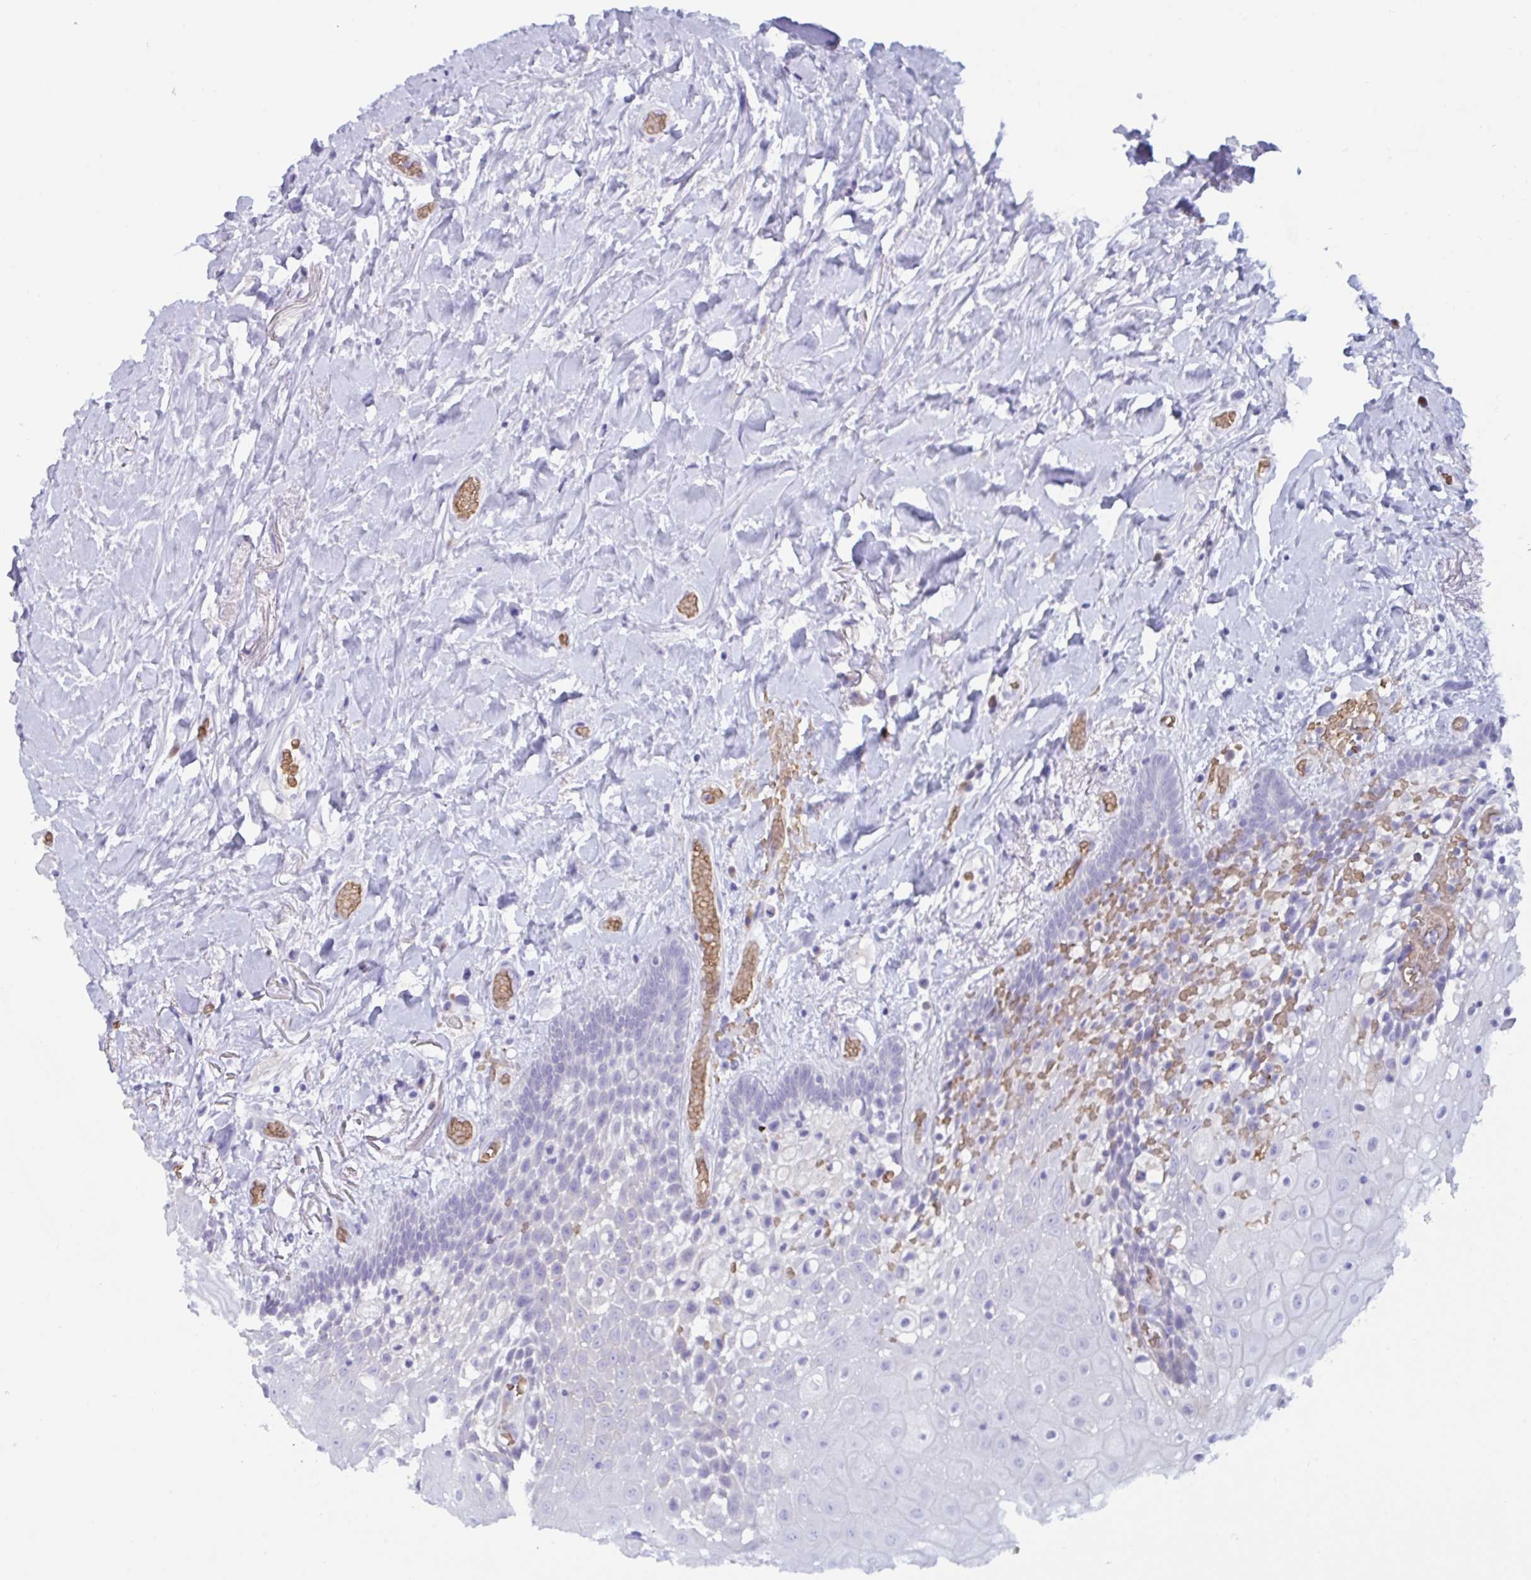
{"staining": {"intensity": "negative", "quantity": "none", "location": "none"}, "tissue": "oral mucosa", "cell_type": "Squamous epithelial cells", "image_type": "normal", "snomed": [{"axis": "morphology", "description": "Normal tissue, NOS"}, {"axis": "morphology", "description": "Squamous cell carcinoma, NOS"}, {"axis": "topography", "description": "Oral tissue"}, {"axis": "topography", "description": "Head-Neck"}], "caption": "A photomicrograph of human oral mucosa is negative for staining in squamous epithelial cells. (DAB IHC, high magnification).", "gene": "SLC2A1", "patient": {"sex": "male", "age": 64}}